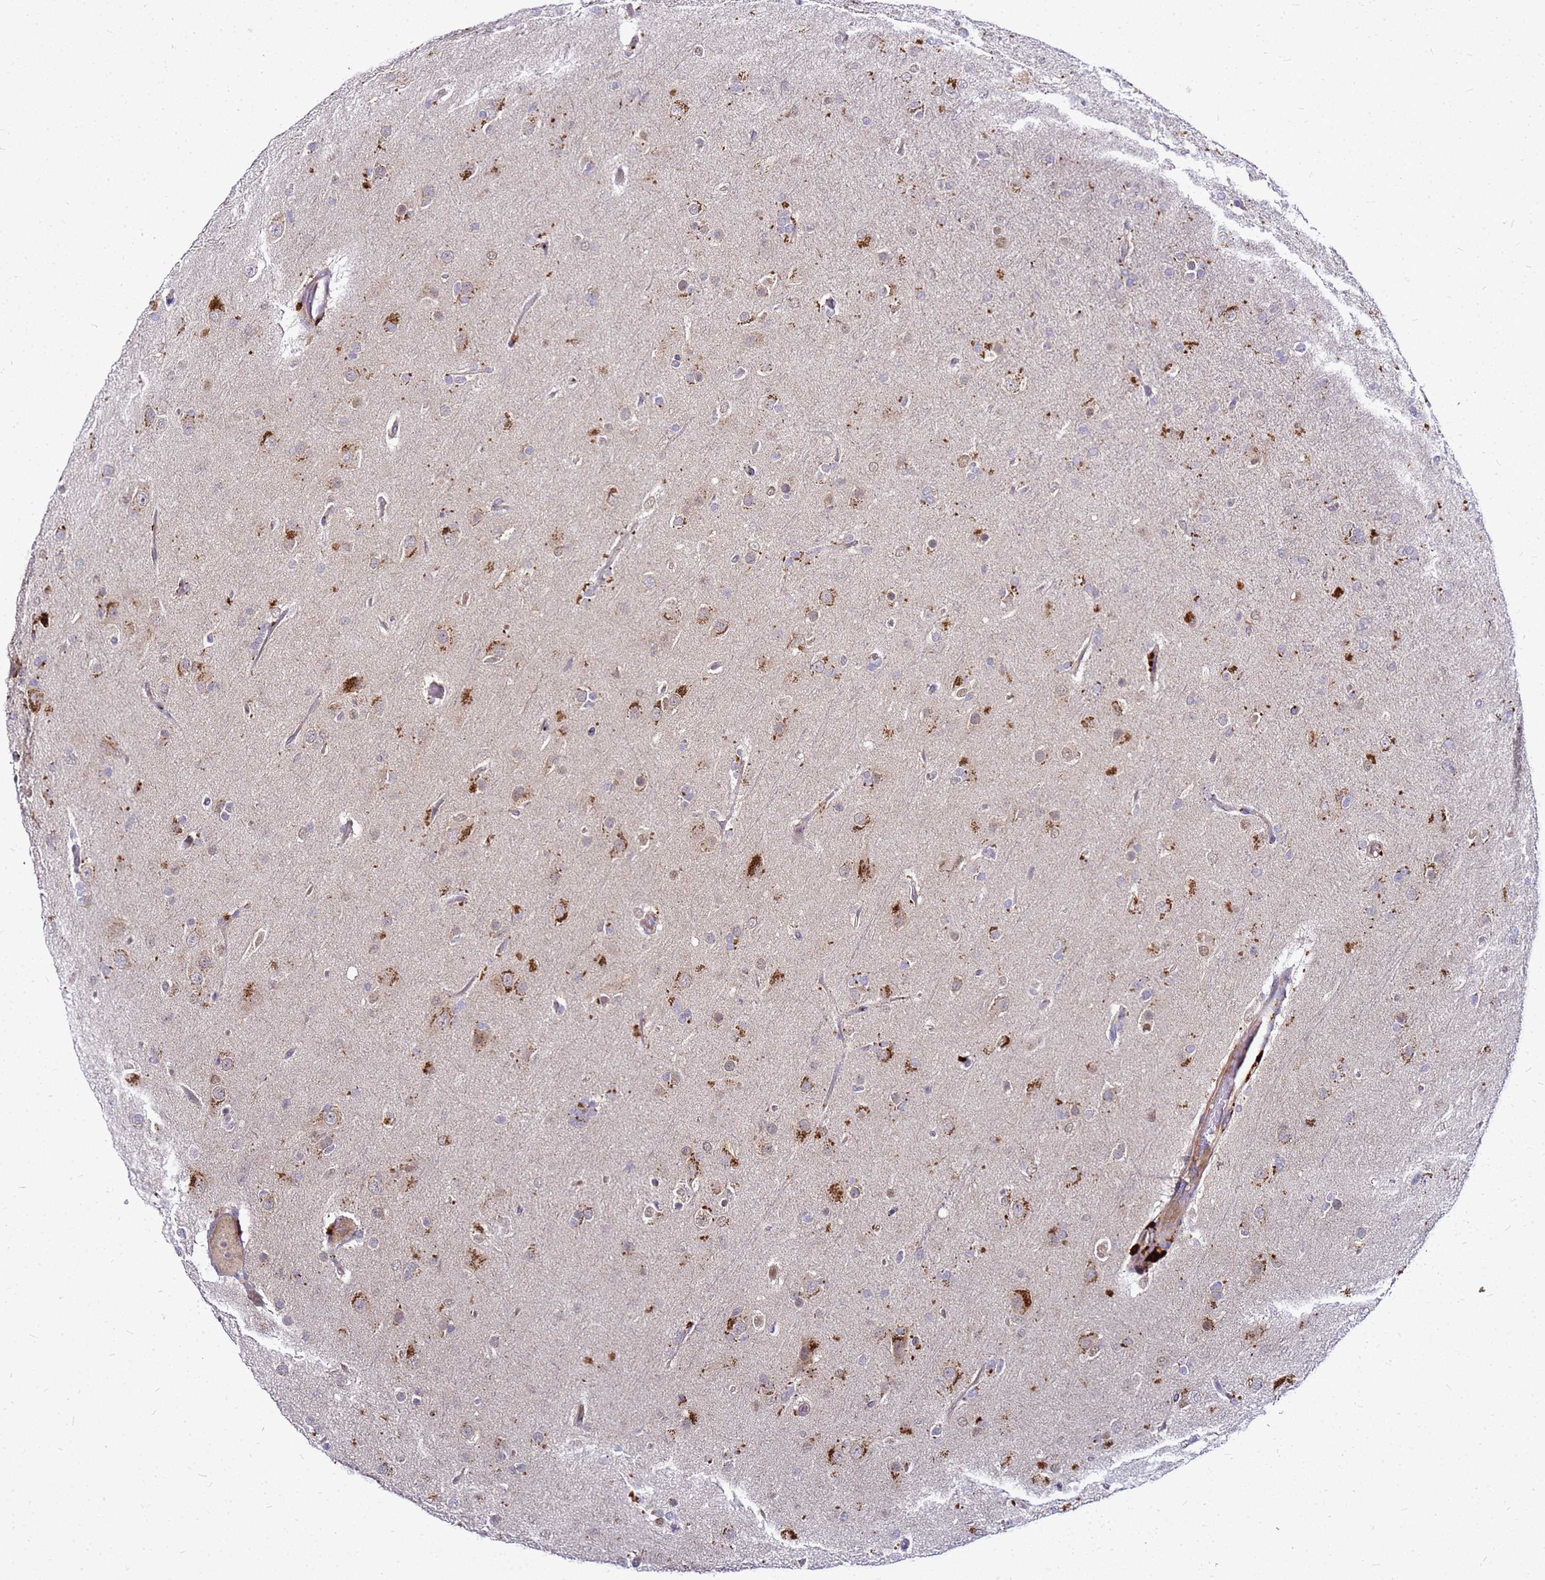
{"staining": {"intensity": "moderate", "quantity": "25%-75%", "location": "cytoplasmic/membranous"}, "tissue": "glioma", "cell_type": "Tumor cells", "image_type": "cancer", "snomed": [{"axis": "morphology", "description": "Glioma, malignant, Low grade"}, {"axis": "topography", "description": "Brain"}], "caption": "Human malignant low-grade glioma stained for a protein (brown) reveals moderate cytoplasmic/membranous positive staining in about 25%-75% of tumor cells.", "gene": "SAT1", "patient": {"sex": "male", "age": 65}}